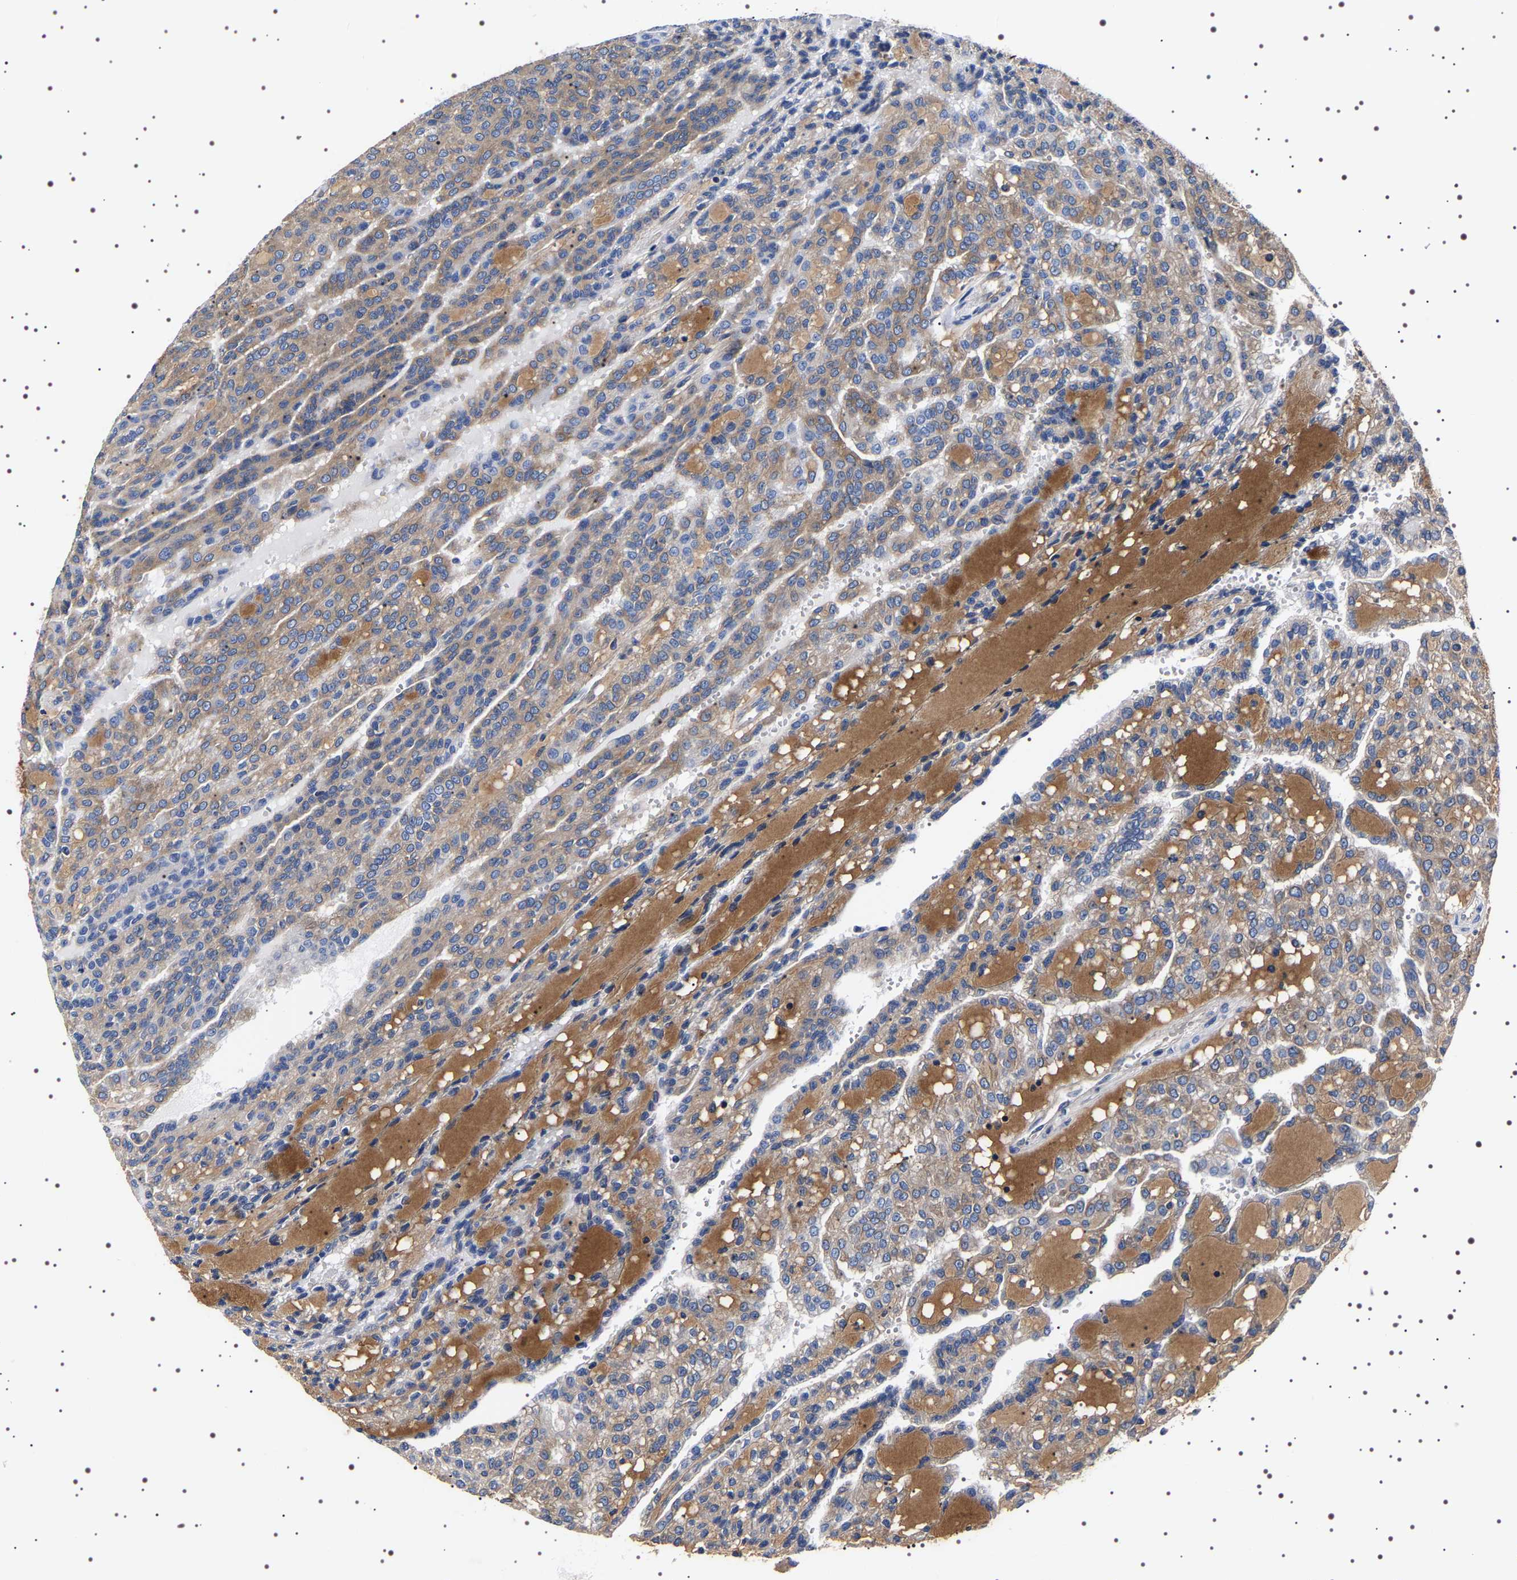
{"staining": {"intensity": "moderate", "quantity": "25%-75%", "location": "cytoplasmic/membranous"}, "tissue": "renal cancer", "cell_type": "Tumor cells", "image_type": "cancer", "snomed": [{"axis": "morphology", "description": "Adenocarcinoma, NOS"}, {"axis": "topography", "description": "Kidney"}], "caption": "This micrograph exhibits IHC staining of renal cancer, with medium moderate cytoplasmic/membranous staining in approximately 25%-75% of tumor cells.", "gene": "DARS1", "patient": {"sex": "male", "age": 63}}